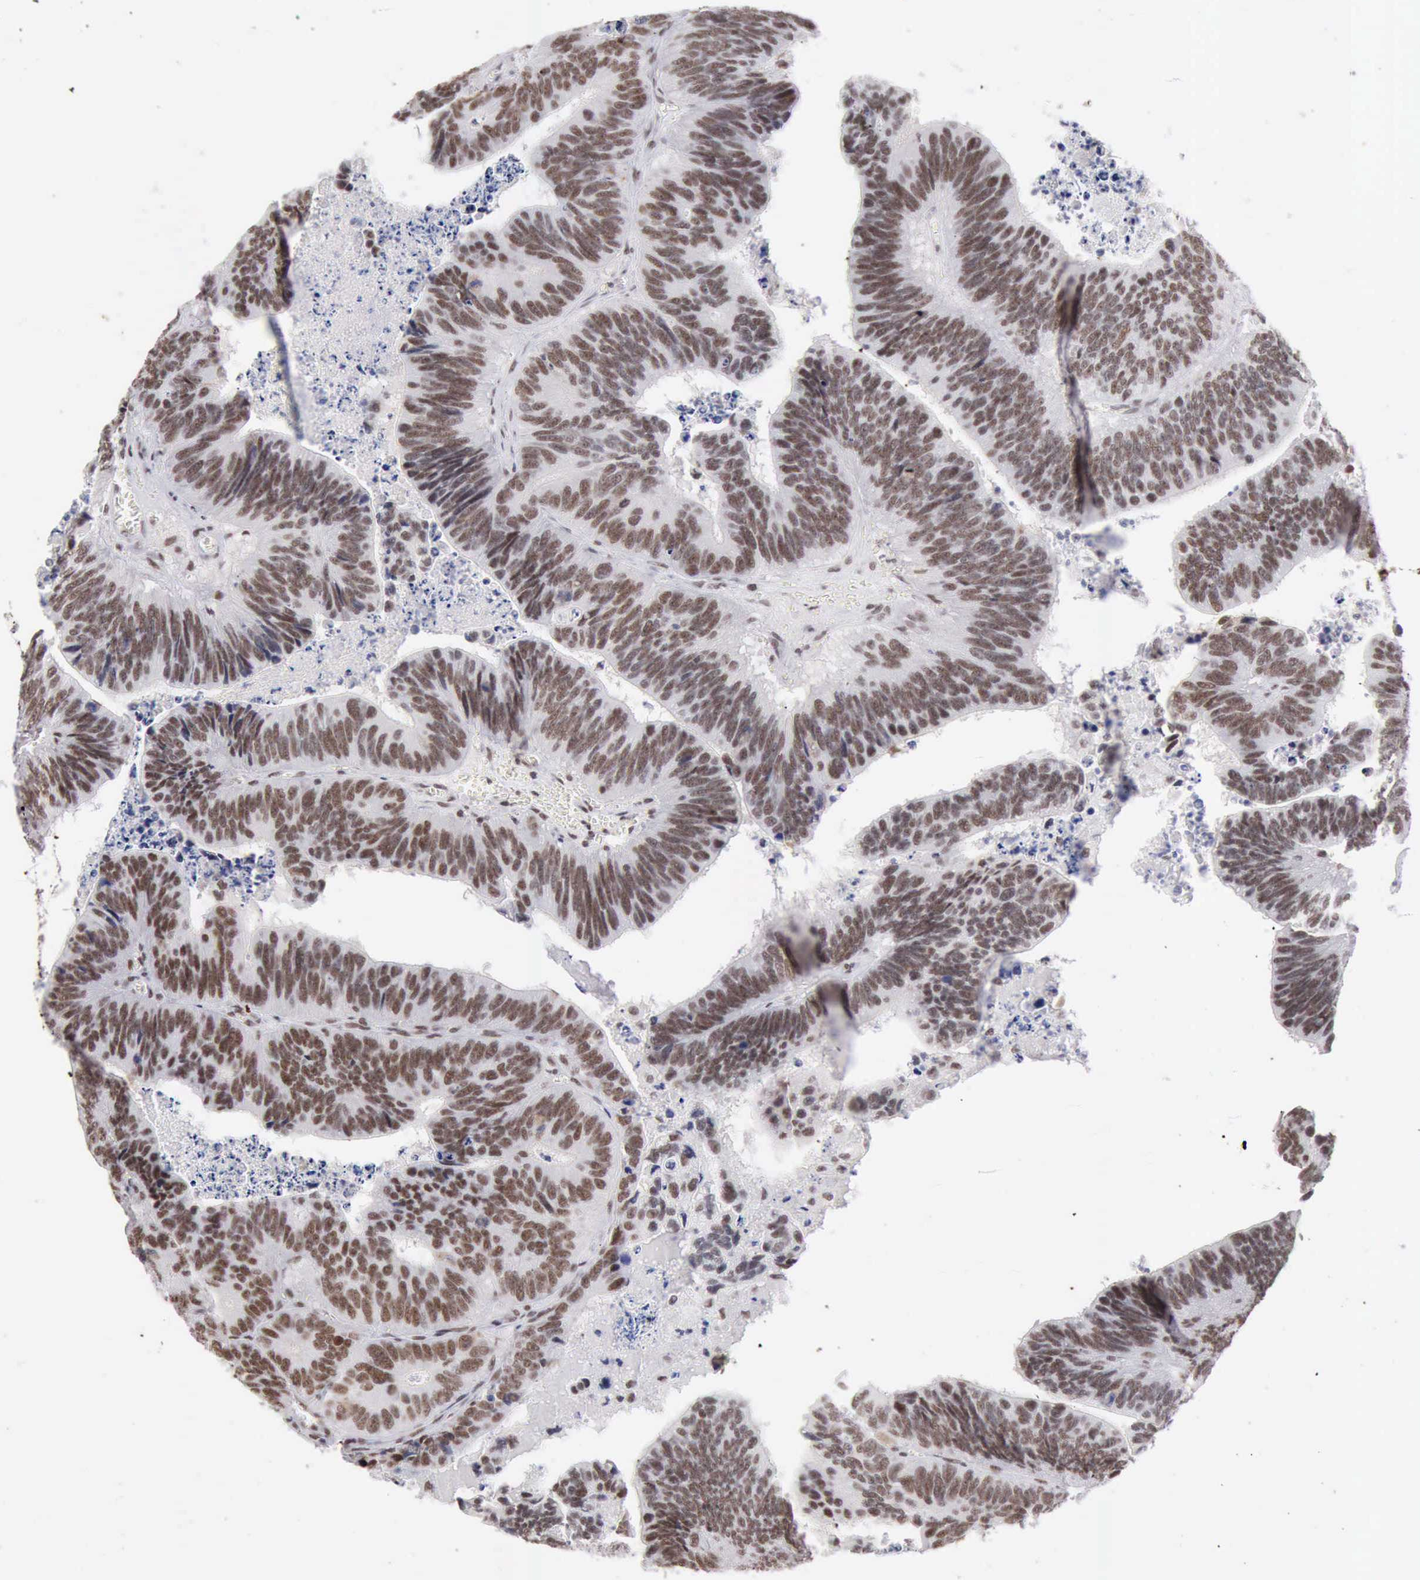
{"staining": {"intensity": "moderate", "quantity": ">75%", "location": "nuclear"}, "tissue": "colorectal cancer", "cell_type": "Tumor cells", "image_type": "cancer", "snomed": [{"axis": "morphology", "description": "Adenocarcinoma, NOS"}, {"axis": "topography", "description": "Colon"}], "caption": "Colorectal cancer stained with immunohistochemistry (IHC) reveals moderate nuclear positivity in about >75% of tumor cells. The protein is shown in brown color, while the nuclei are stained blue.", "gene": "TAF1", "patient": {"sex": "male", "age": 72}}